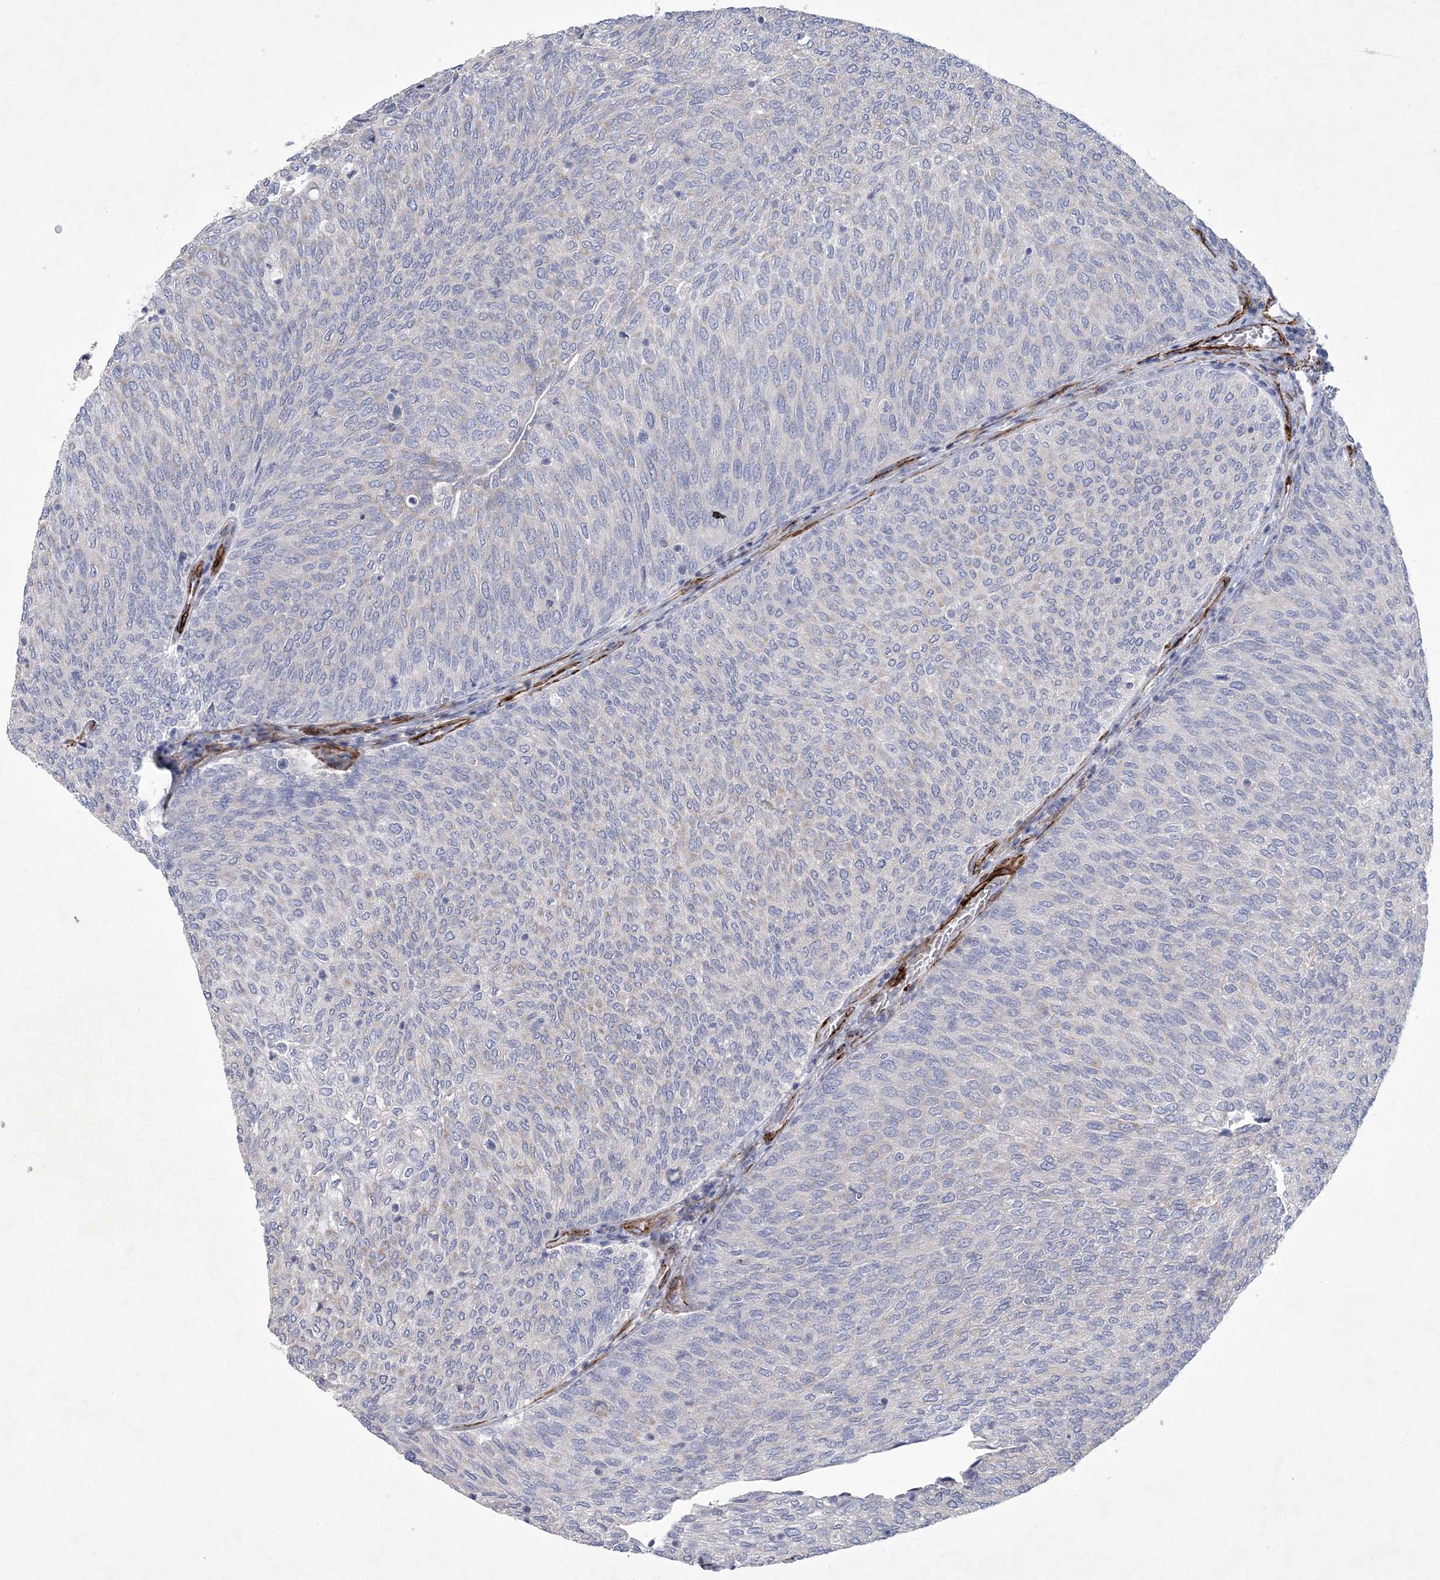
{"staining": {"intensity": "negative", "quantity": "none", "location": "none"}, "tissue": "urothelial cancer", "cell_type": "Tumor cells", "image_type": "cancer", "snomed": [{"axis": "morphology", "description": "Urothelial carcinoma, Low grade"}, {"axis": "topography", "description": "Urinary bladder"}], "caption": "Photomicrograph shows no protein positivity in tumor cells of urothelial cancer tissue.", "gene": "ARSJ", "patient": {"sex": "female", "age": 79}}